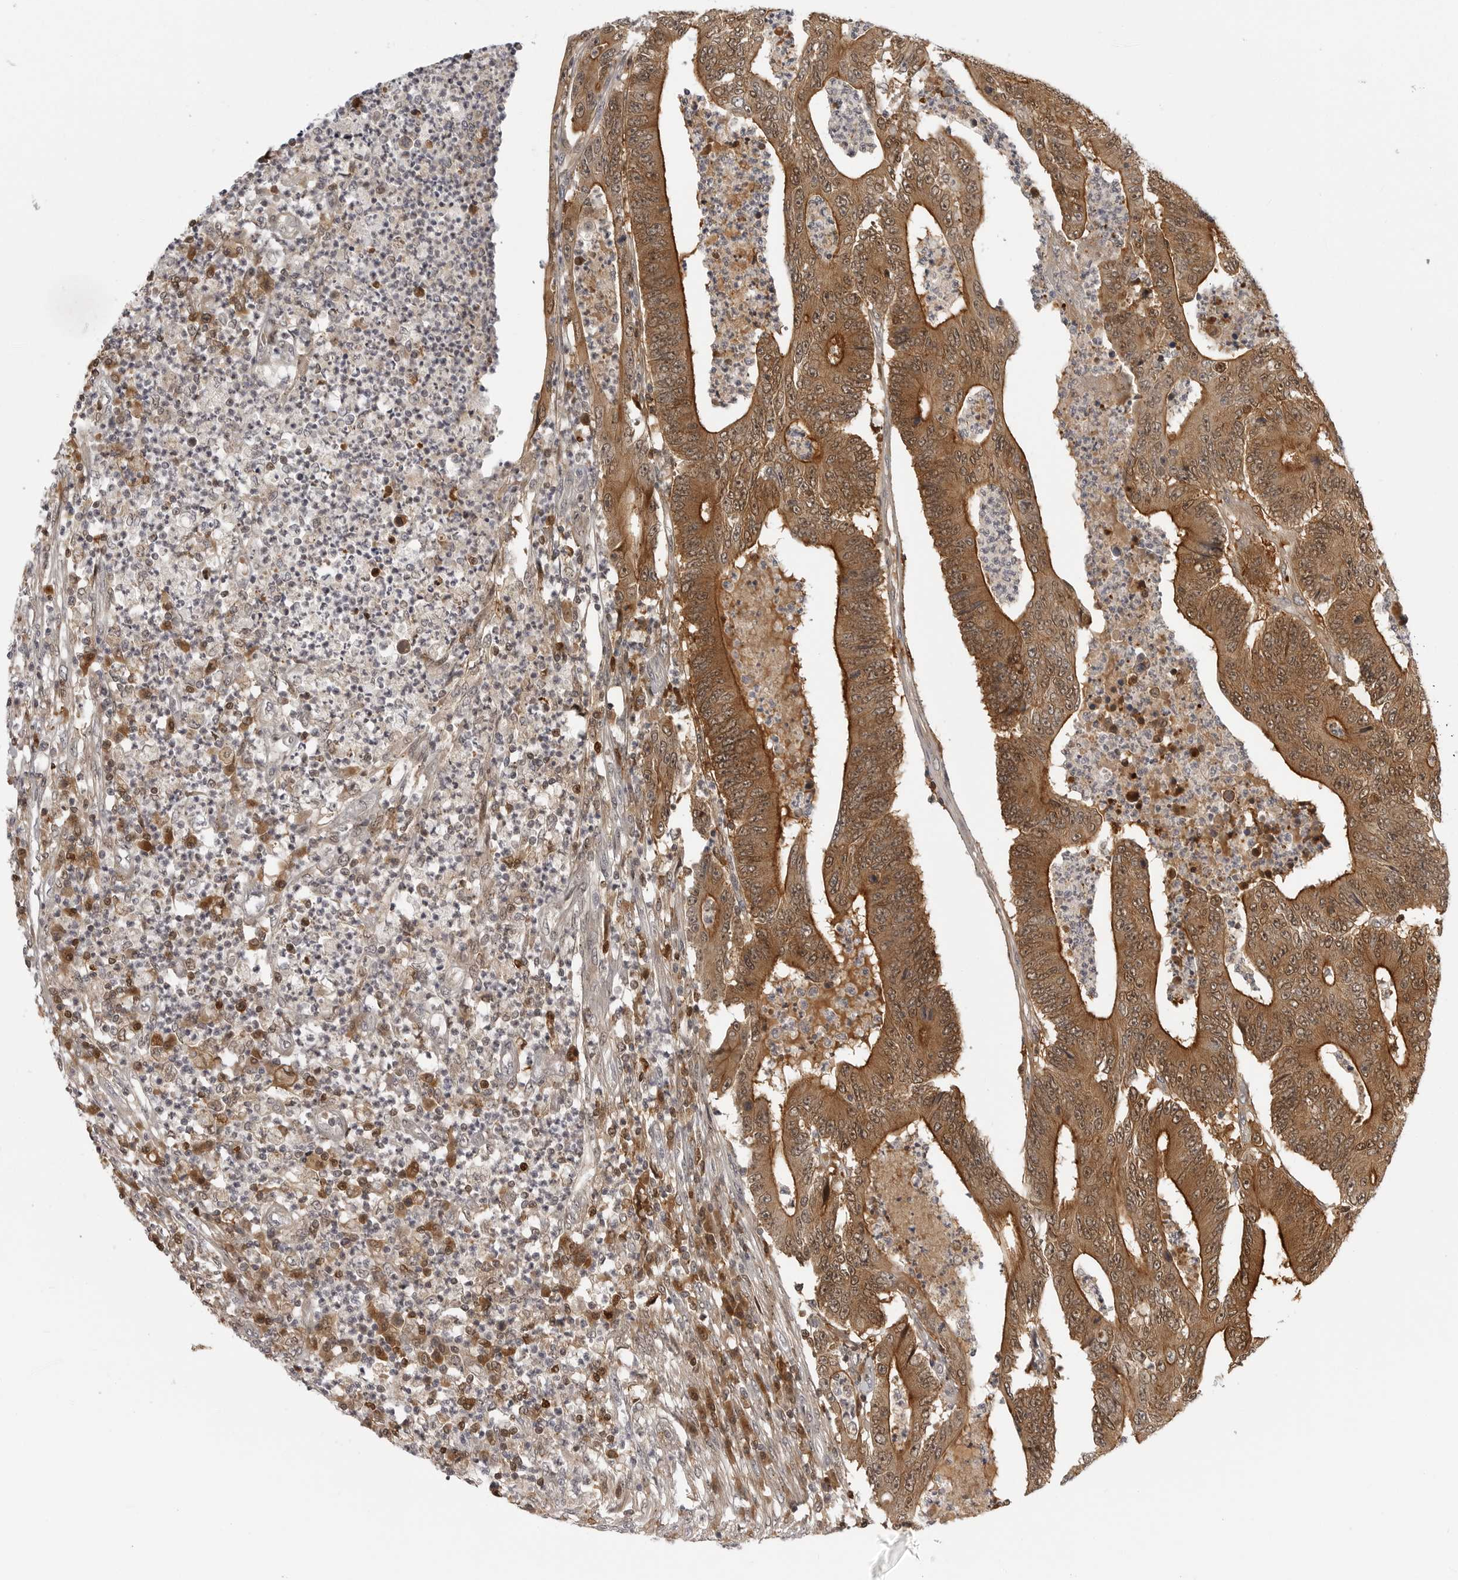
{"staining": {"intensity": "strong", "quantity": ">75%", "location": "cytoplasmic/membranous,nuclear"}, "tissue": "colorectal cancer", "cell_type": "Tumor cells", "image_type": "cancer", "snomed": [{"axis": "morphology", "description": "Adenocarcinoma, NOS"}, {"axis": "topography", "description": "Colon"}], "caption": "Tumor cells demonstrate high levels of strong cytoplasmic/membranous and nuclear positivity in about >75% of cells in human colorectal adenocarcinoma.", "gene": "CTIF", "patient": {"sex": "male", "age": 83}}